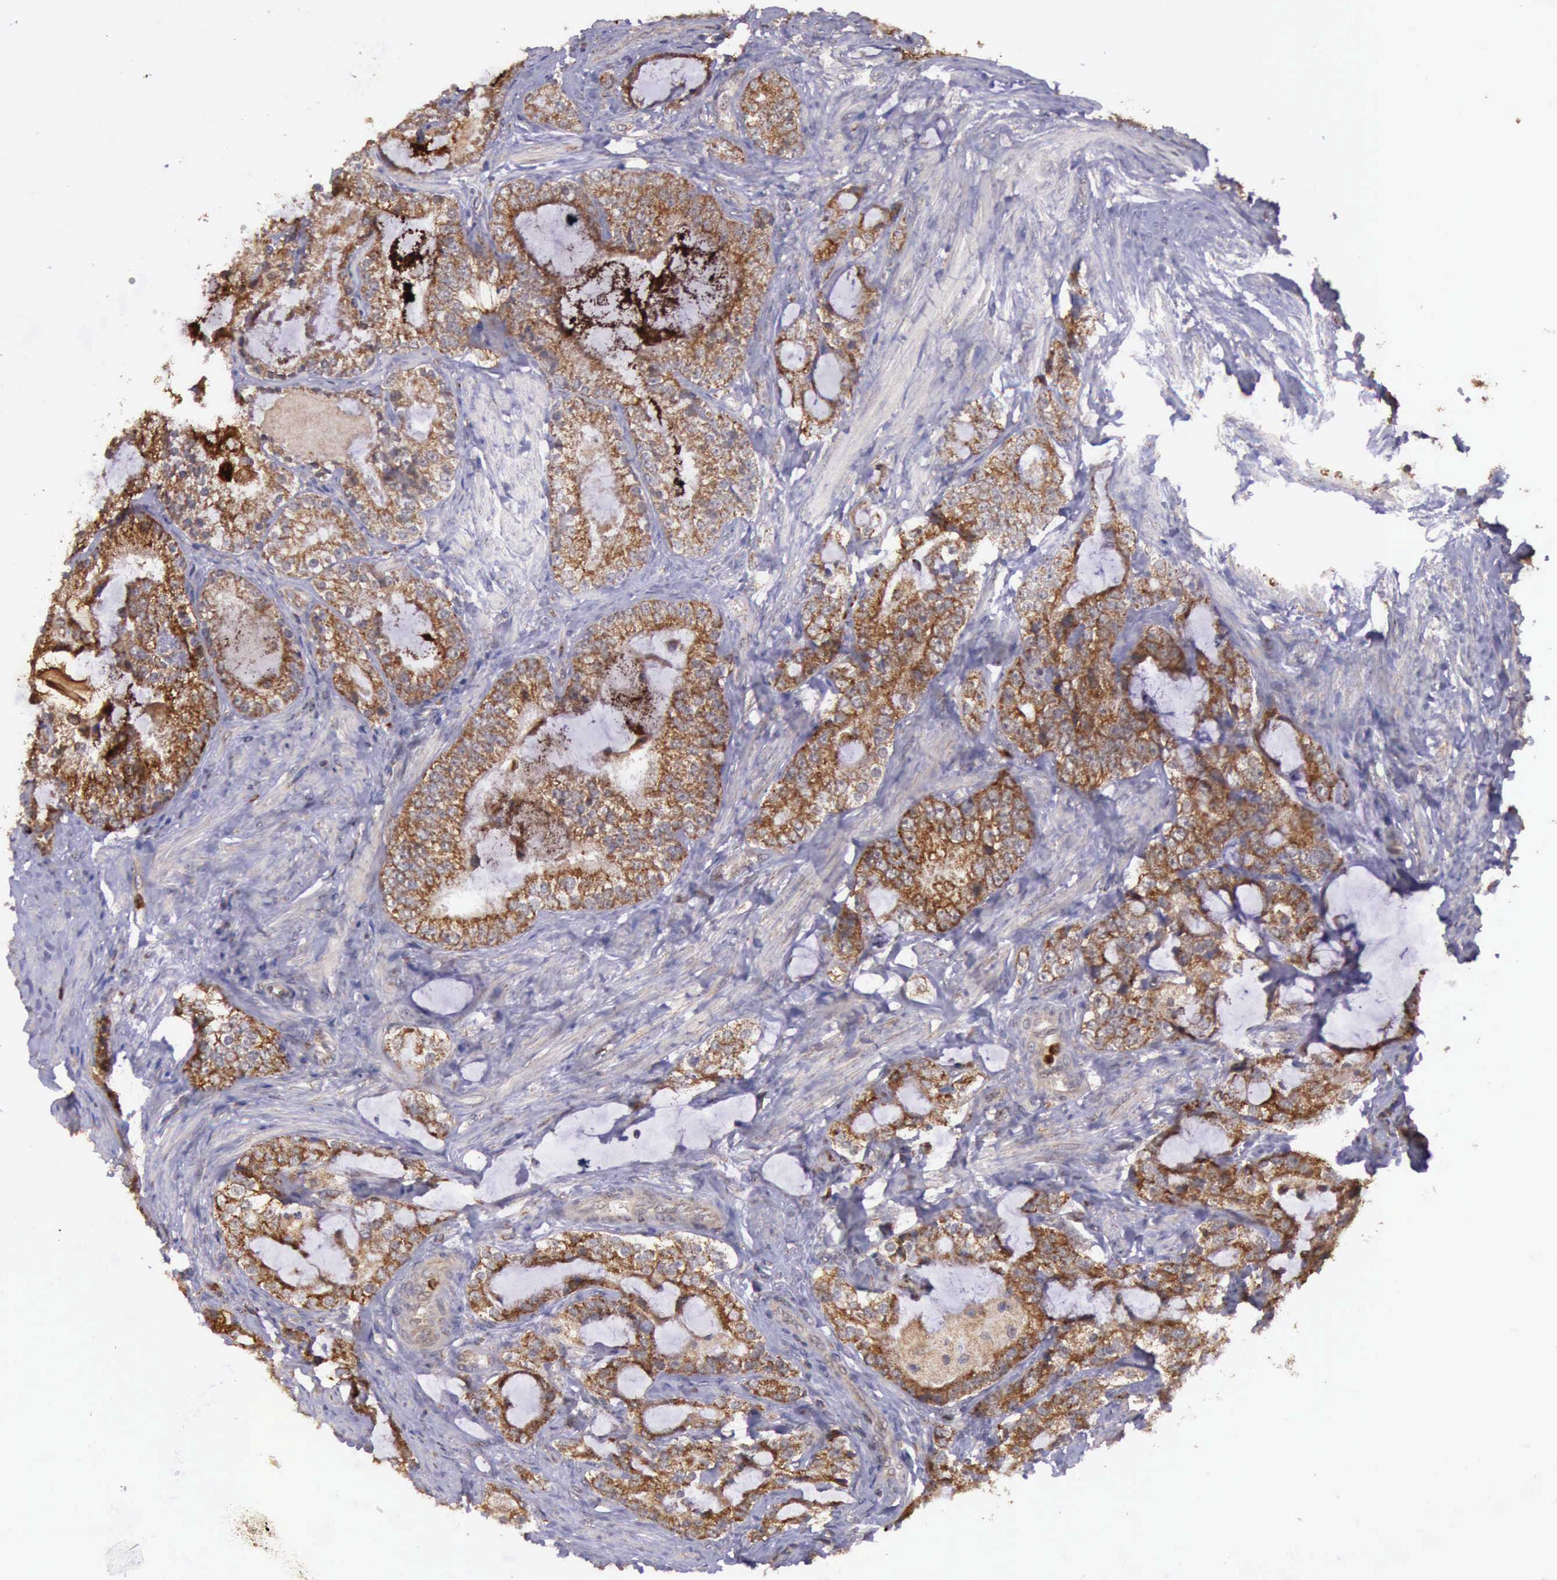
{"staining": {"intensity": "moderate", "quantity": ">75%", "location": "cytoplasmic/membranous"}, "tissue": "prostate cancer", "cell_type": "Tumor cells", "image_type": "cancer", "snomed": [{"axis": "morphology", "description": "Adenocarcinoma, High grade"}, {"axis": "topography", "description": "Prostate"}], "caption": "Immunohistochemical staining of human prostate high-grade adenocarcinoma shows medium levels of moderate cytoplasmic/membranous staining in approximately >75% of tumor cells. Using DAB (brown) and hematoxylin (blue) stains, captured at high magnification using brightfield microscopy.", "gene": "ARMCX3", "patient": {"sex": "male", "age": 63}}